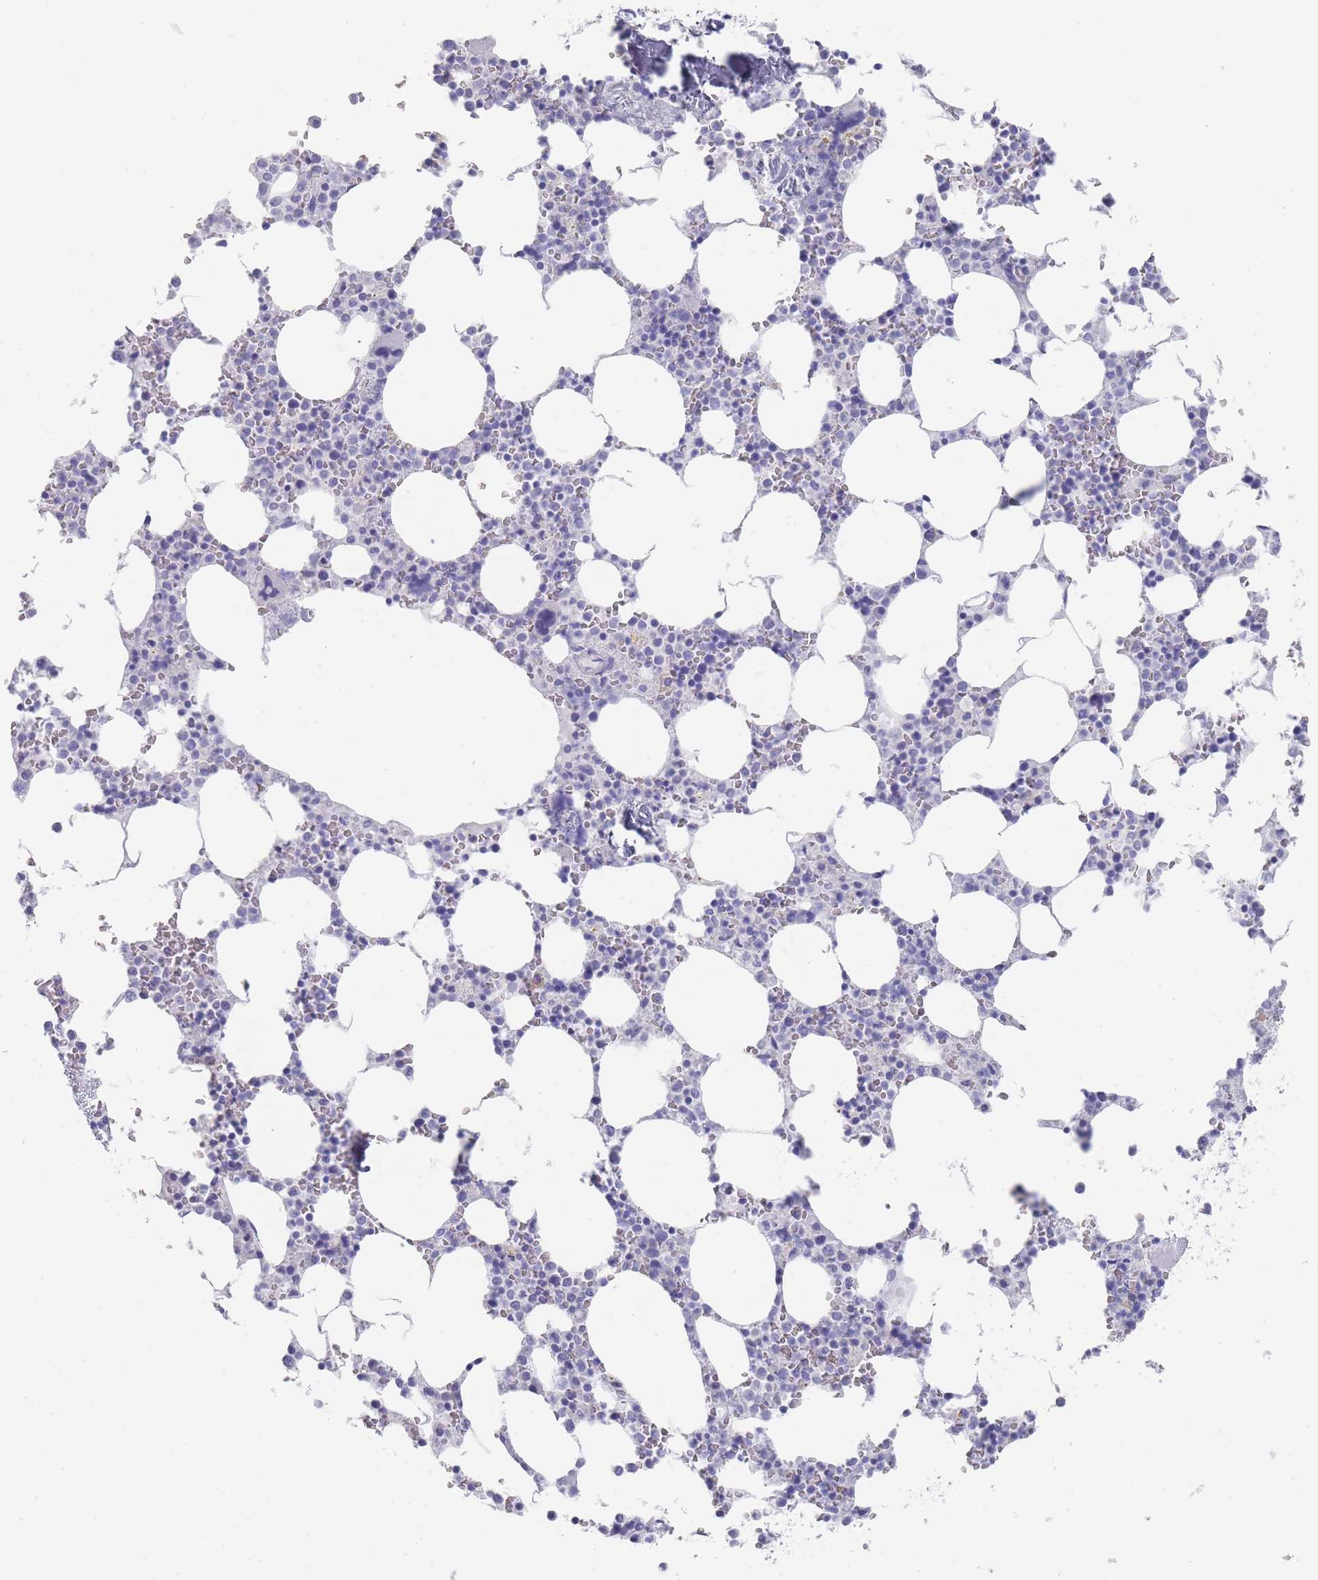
{"staining": {"intensity": "negative", "quantity": "none", "location": "none"}, "tissue": "bone marrow", "cell_type": "Hematopoietic cells", "image_type": "normal", "snomed": [{"axis": "morphology", "description": "Normal tissue, NOS"}, {"axis": "topography", "description": "Bone marrow"}], "caption": "This is a micrograph of IHC staining of benign bone marrow, which shows no positivity in hematopoietic cells.", "gene": "RAB2B", "patient": {"sex": "male", "age": 64}}